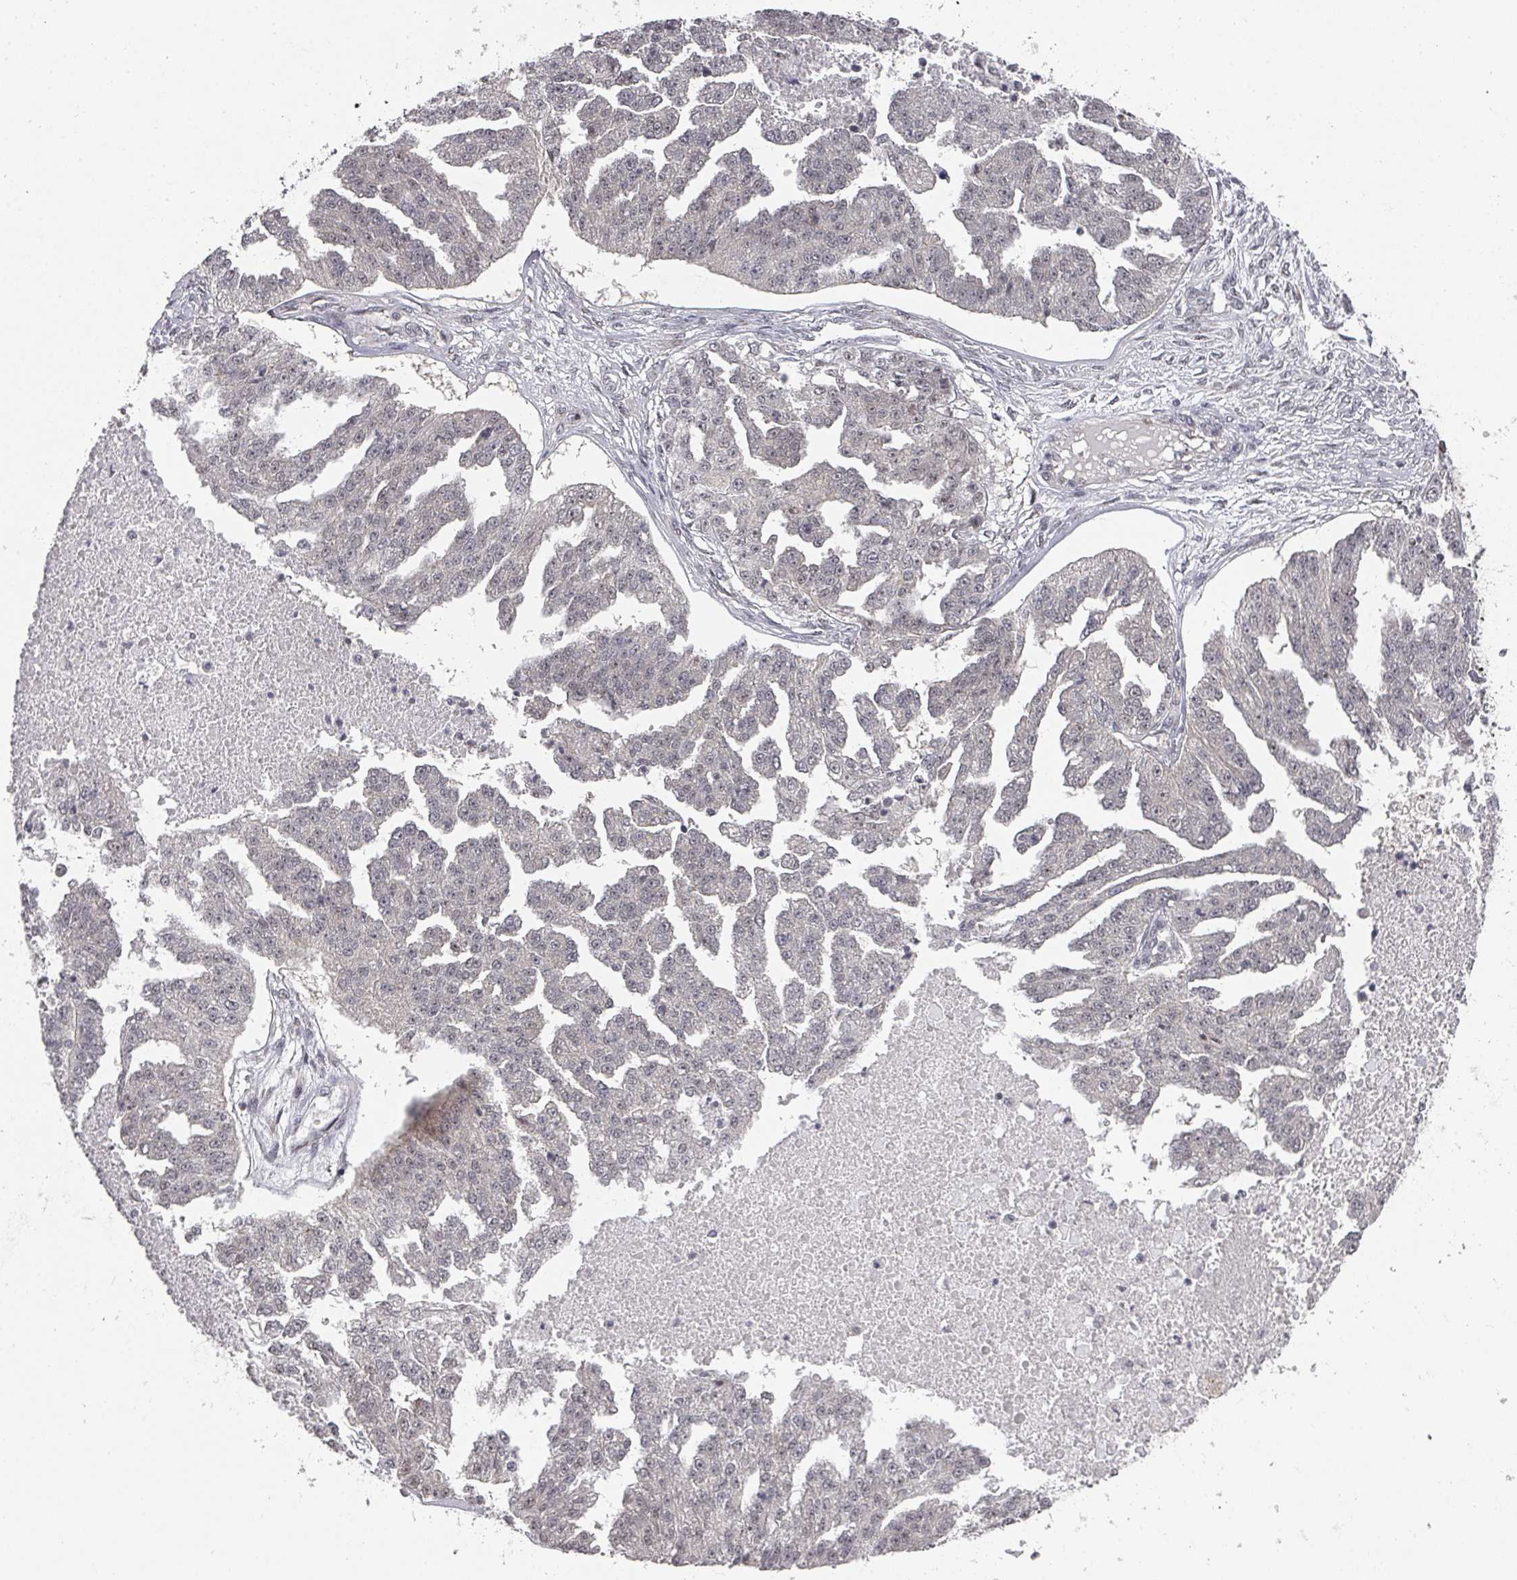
{"staining": {"intensity": "weak", "quantity": "25%-75%", "location": "nuclear"}, "tissue": "ovarian cancer", "cell_type": "Tumor cells", "image_type": "cancer", "snomed": [{"axis": "morphology", "description": "Cystadenocarcinoma, serous, NOS"}, {"axis": "topography", "description": "Ovary"}], "caption": "A low amount of weak nuclear expression is present in approximately 25%-75% of tumor cells in serous cystadenocarcinoma (ovarian) tissue.", "gene": "KIF1C", "patient": {"sex": "female", "age": 58}}